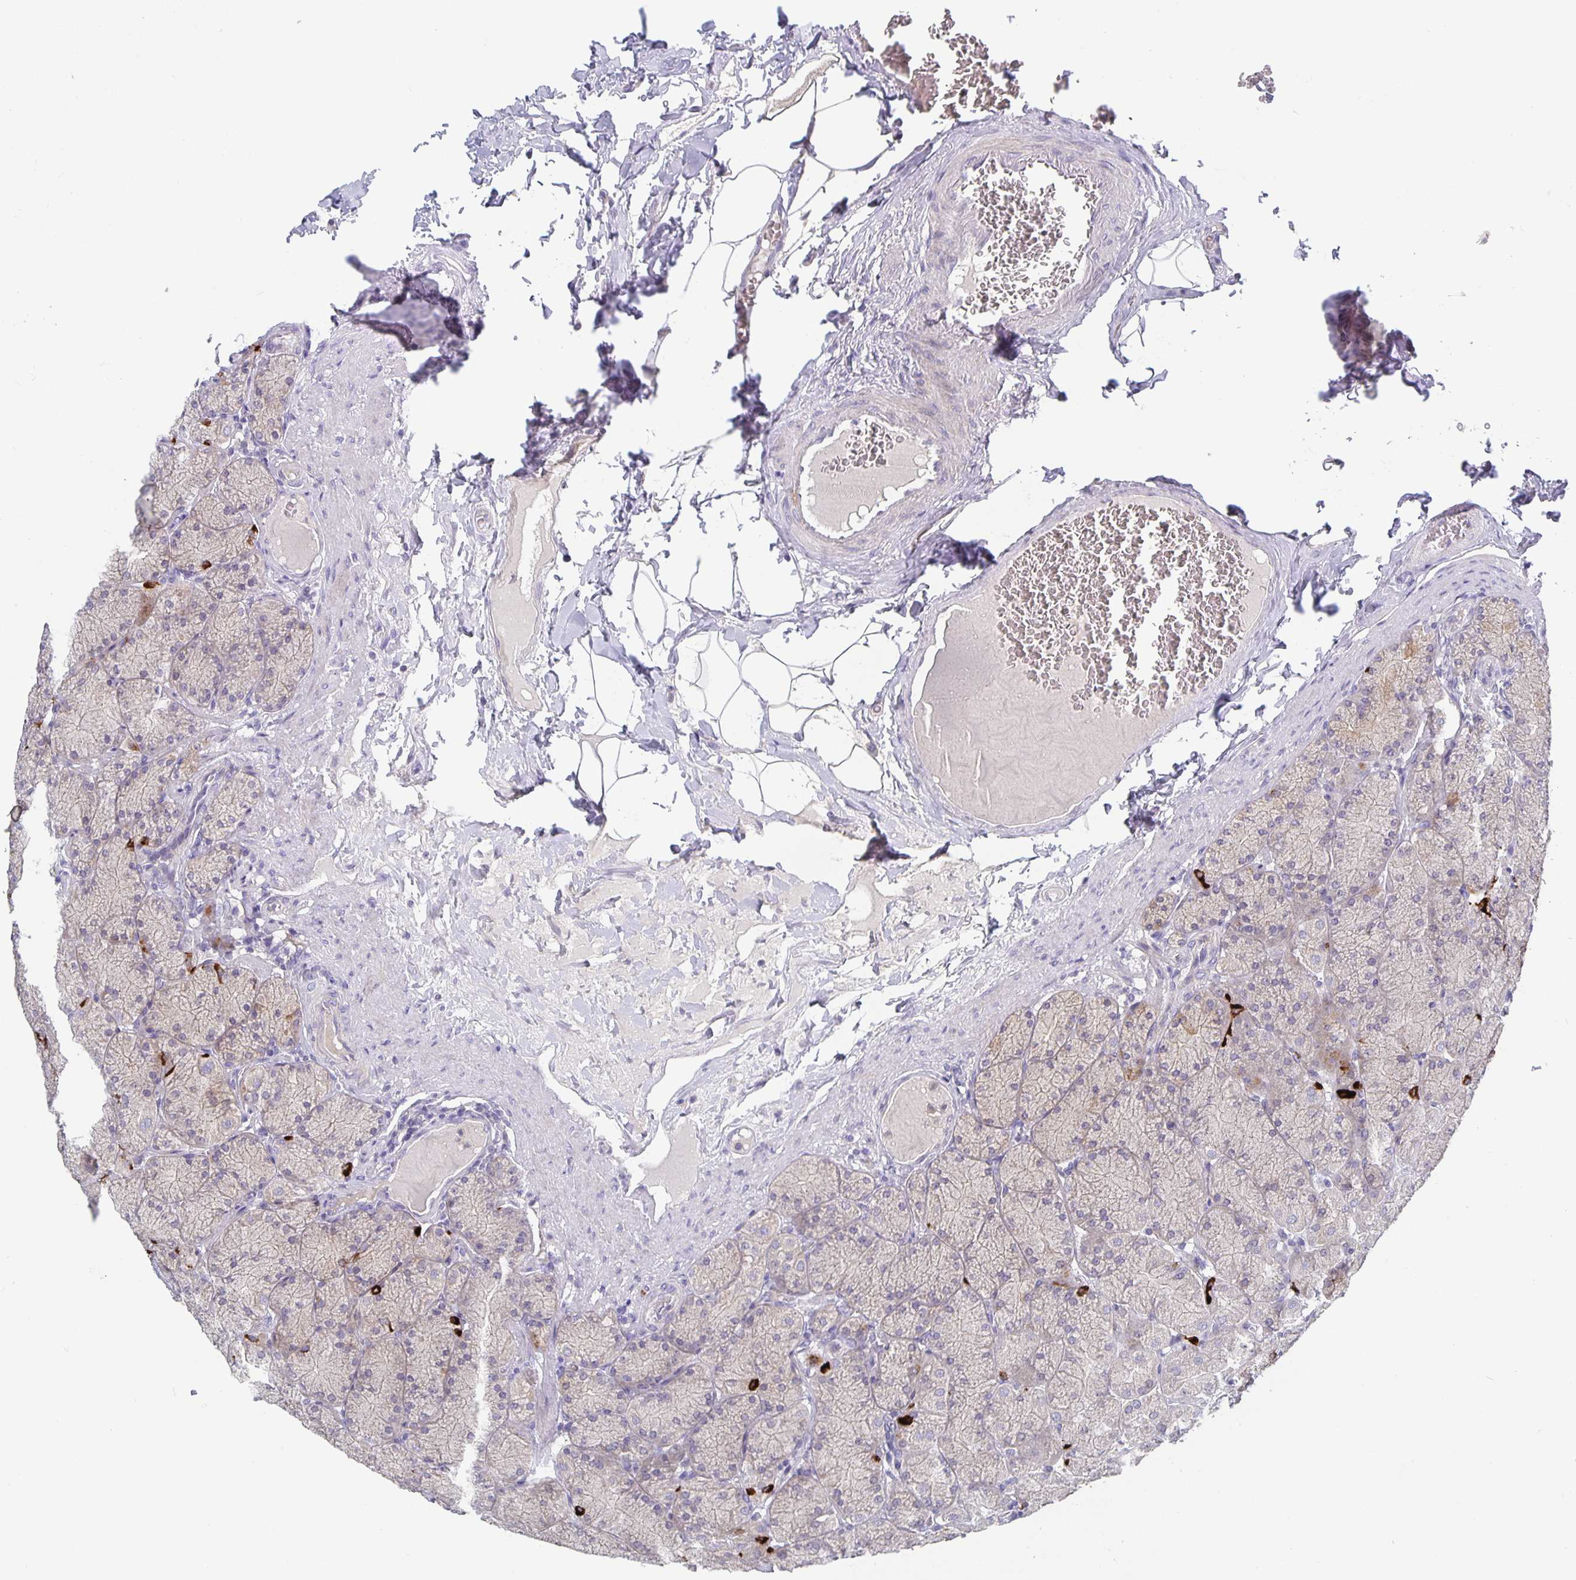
{"staining": {"intensity": "strong", "quantity": "<25%", "location": "cytoplasmic/membranous"}, "tissue": "stomach", "cell_type": "Glandular cells", "image_type": "normal", "snomed": [{"axis": "morphology", "description": "Normal tissue, NOS"}, {"axis": "topography", "description": "Stomach, upper"}], "caption": "Glandular cells display medium levels of strong cytoplasmic/membranous positivity in about <25% of cells in benign stomach. The staining is performed using DAB brown chromogen to label protein expression. The nuclei are counter-stained blue using hematoxylin.", "gene": "GDF15", "patient": {"sex": "female", "age": 56}}